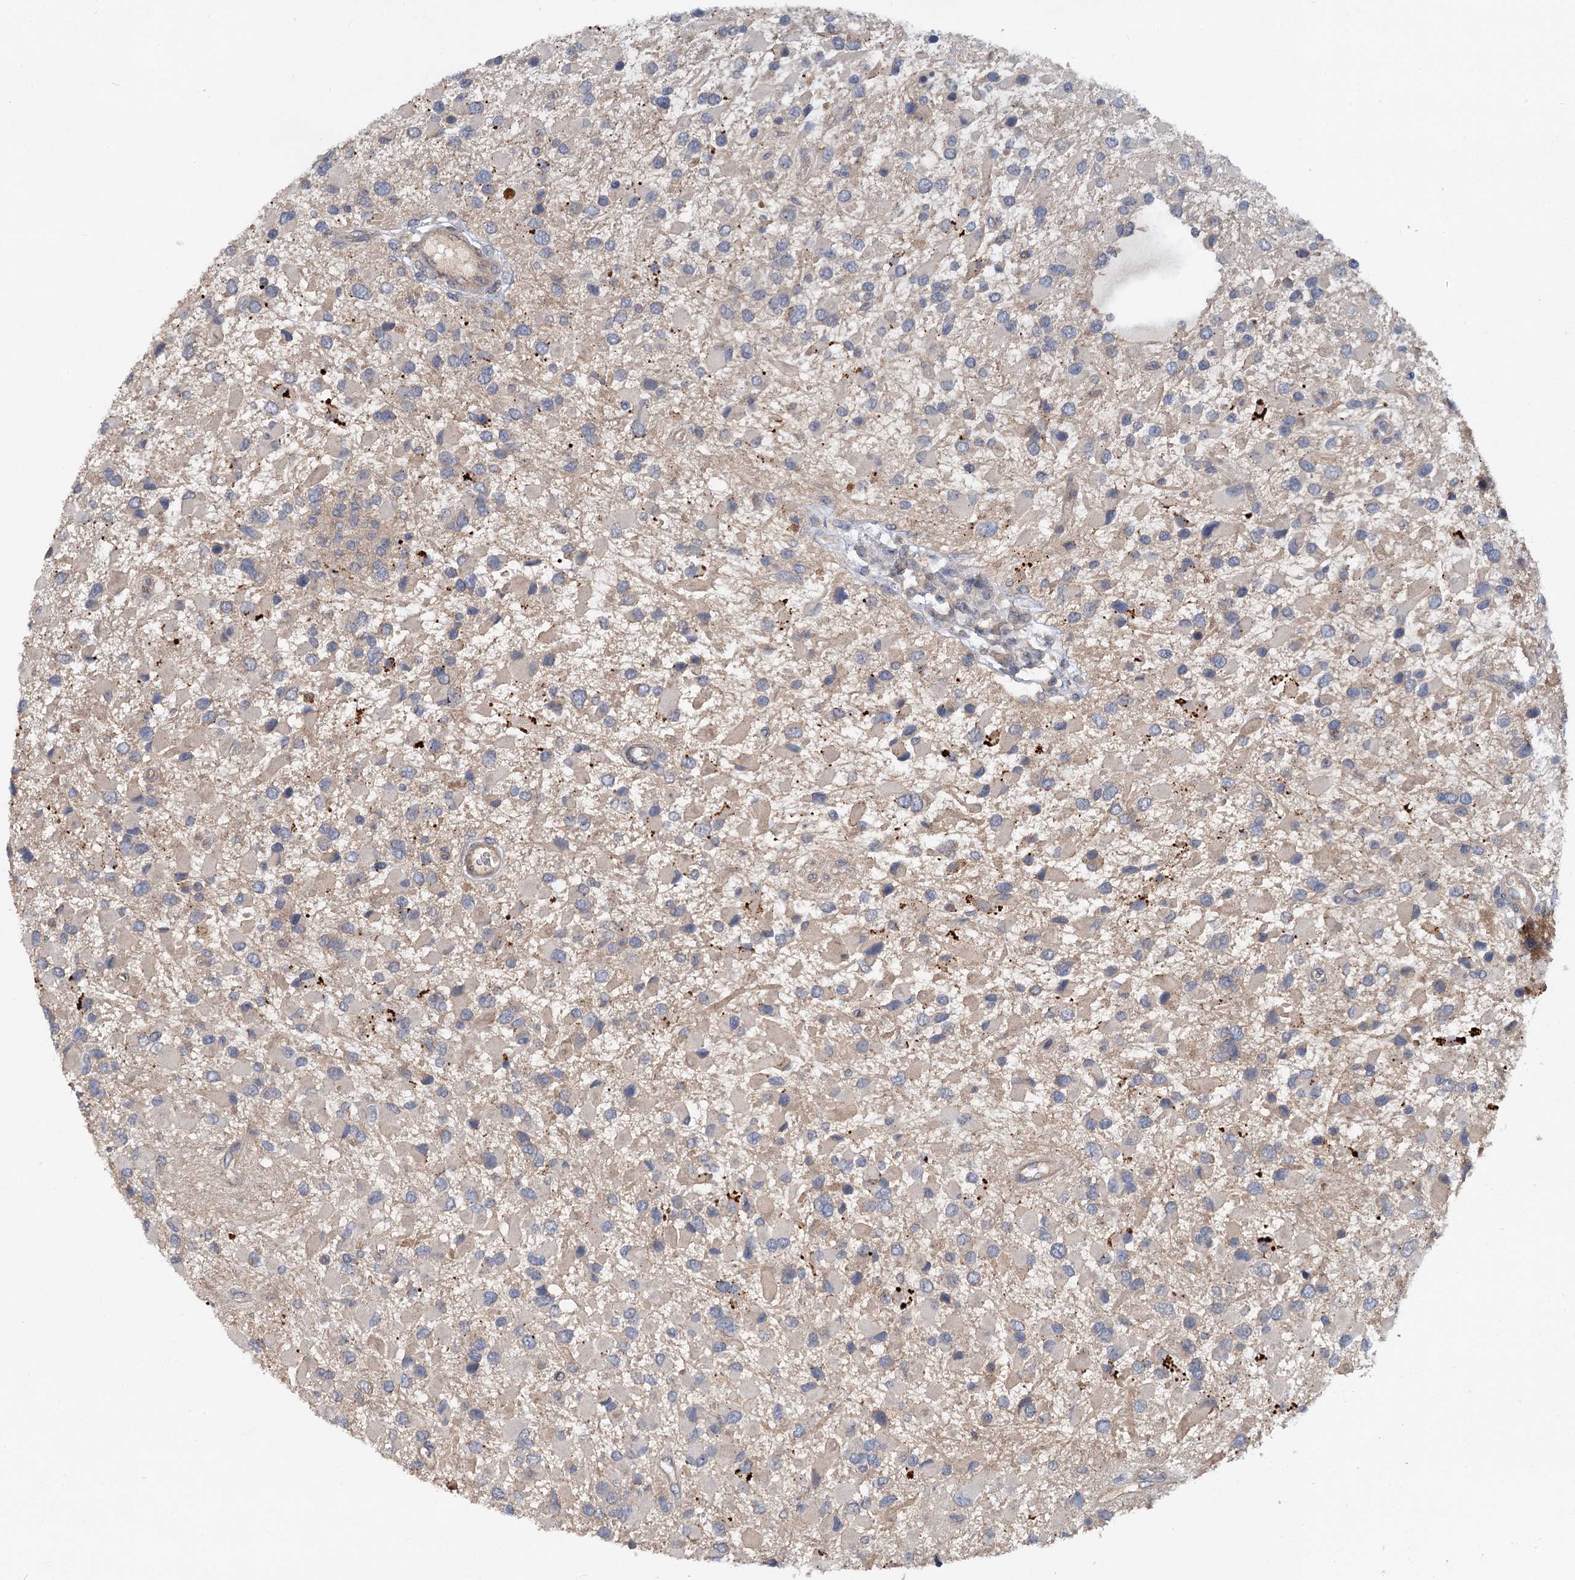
{"staining": {"intensity": "negative", "quantity": "none", "location": "none"}, "tissue": "glioma", "cell_type": "Tumor cells", "image_type": "cancer", "snomed": [{"axis": "morphology", "description": "Glioma, malignant, High grade"}, {"axis": "topography", "description": "Brain"}], "caption": "Image shows no protein staining in tumor cells of malignant glioma (high-grade) tissue. Nuclei are stained in blue.", "gene": "ZNF324", "patient": {"sex": "male", "age": 53}}